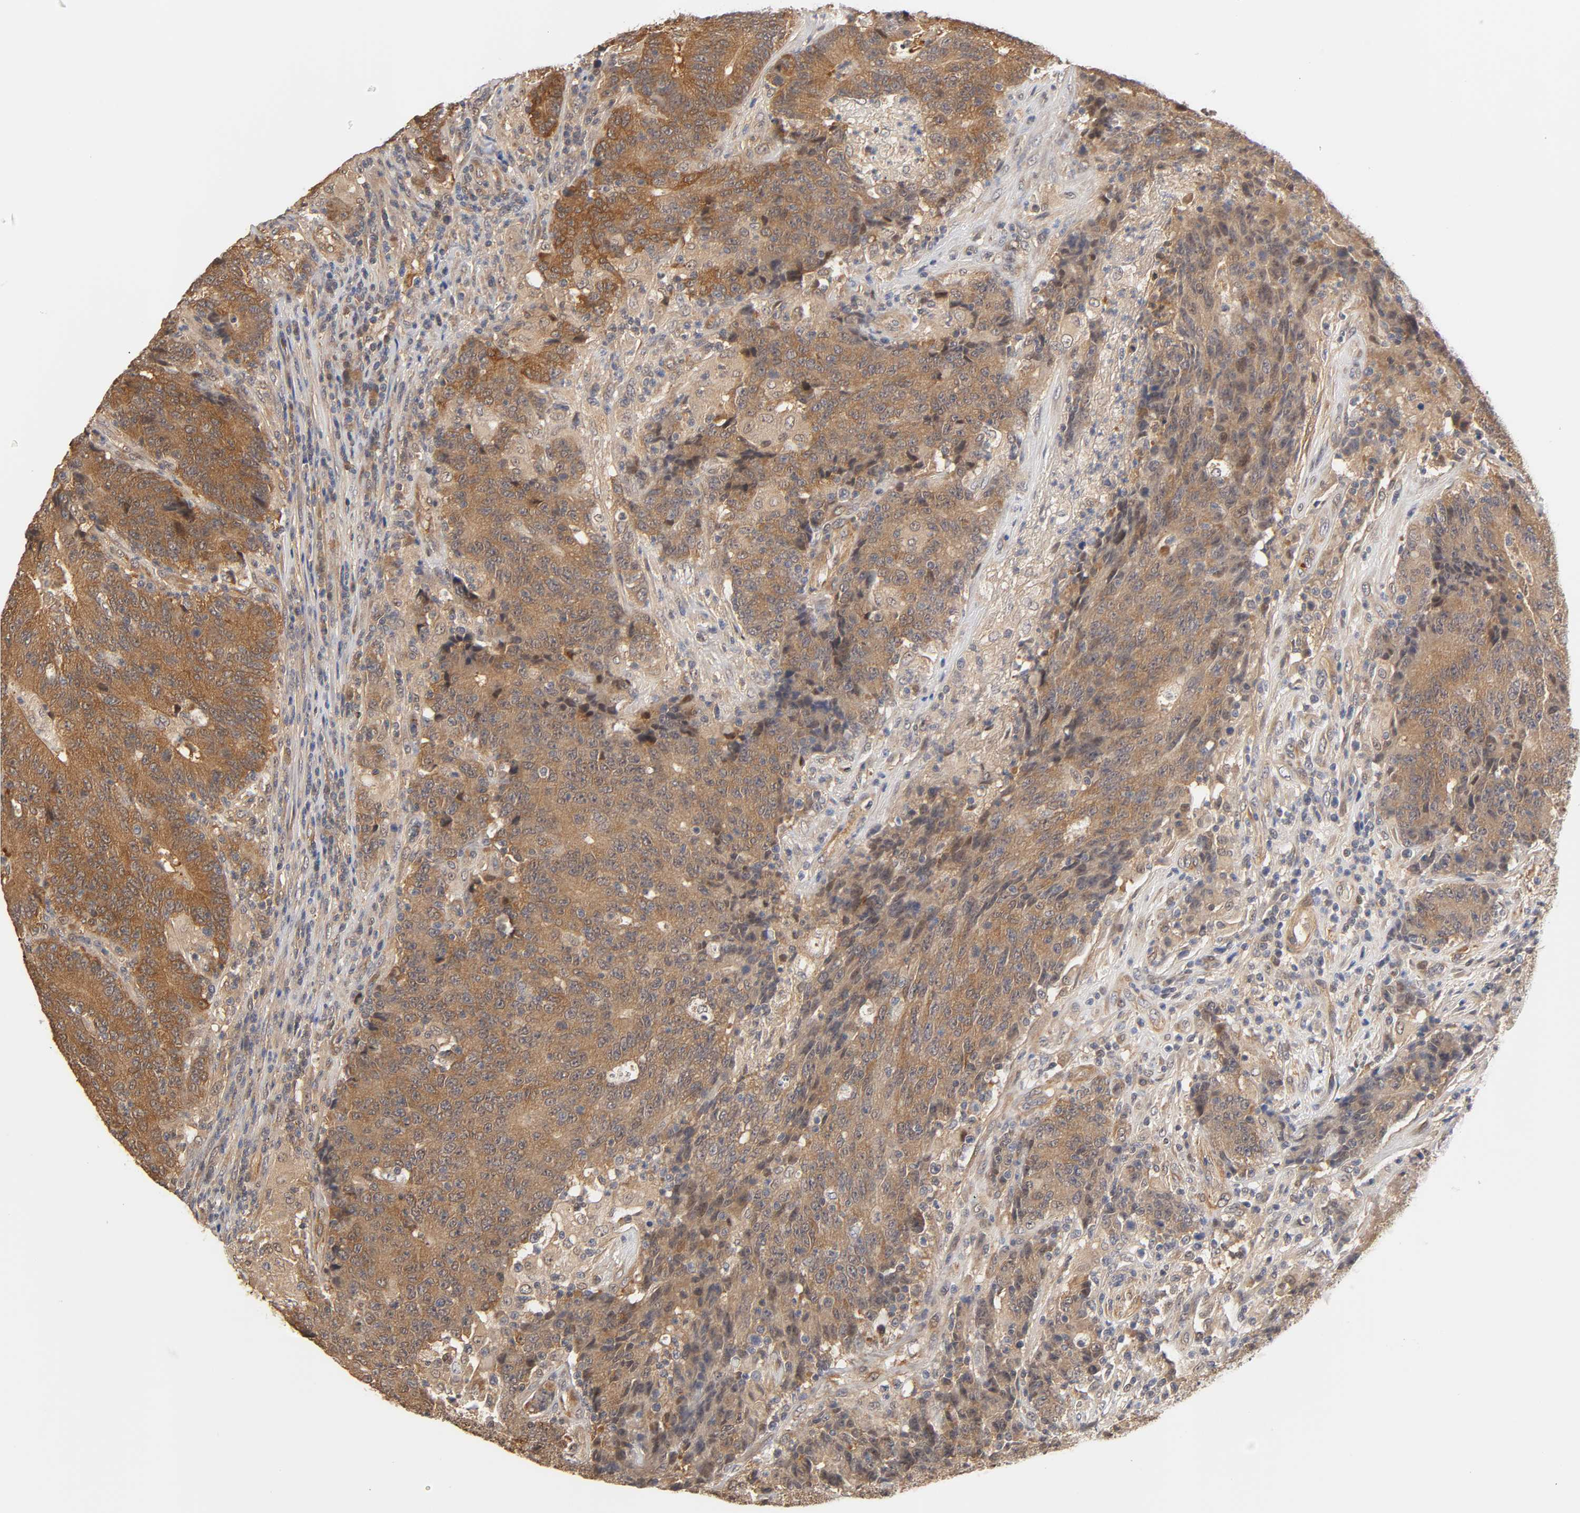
{"staining": {"intensity": "moderate", "quantity": ">75%", "location": "cytoplasmic/membranous"}, "tissue": "colorectal cancer", "cell_type": "Tumor cells", "image_type": "cancer", "snomed": [{"axis": "morphology", "description": "Normal tissue, NOS"}, {"axis": "morphology", "description": "Adenocarcinoma, NOS"}, {"axis": "topography", "description": "Colon"}], "caption": "Moderate cytoplasmic/membranous protein positivity is appreciated in about >75% of tumor cells in colorectal cancer (adenocarcinoma).", "gene": "PDE5A", "patient": {"sex": "female", "age": 75}}